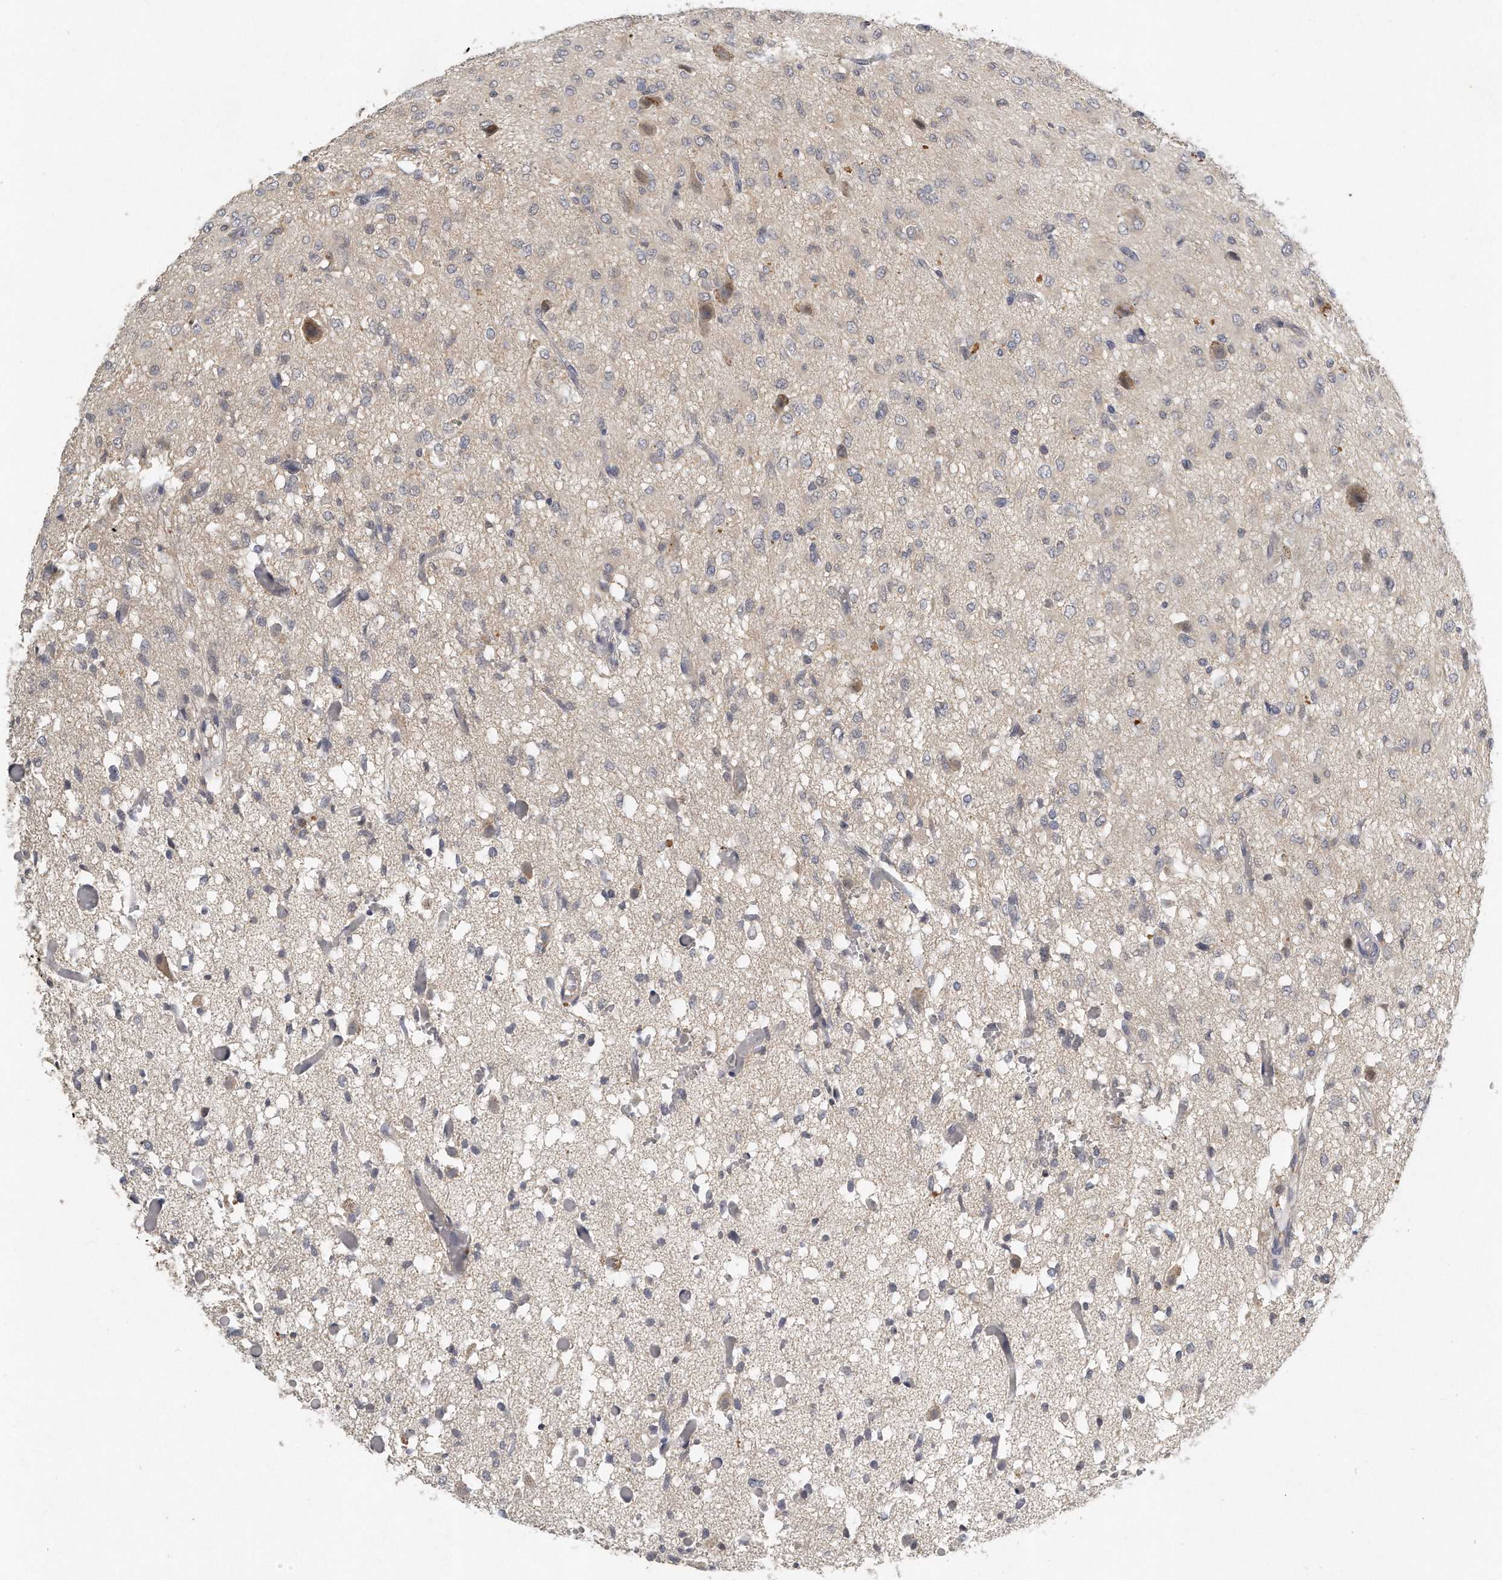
{"staining": {"intensity": "negative", "quantity": "none", "location": "none"}, "tissue": "glioma", "cell_type": "Tumor cells", "image_type": "cancer", "snomed": [{"axis": "morphology", "description": "Glioma, malignant, High grade"}, {"axis": "topography", "description": "Brain"}], "caption": "Immunohistochemistry (IHC) of glioma demonstrates no staining in tumor cells. (Stains: DAB immunohistochemistry with hematoxylin counter stain, Microscopy: brightfield microscopy at high magnification).", "gene": "CAMK1", "patient": {"sex": "female", "age": 59}}